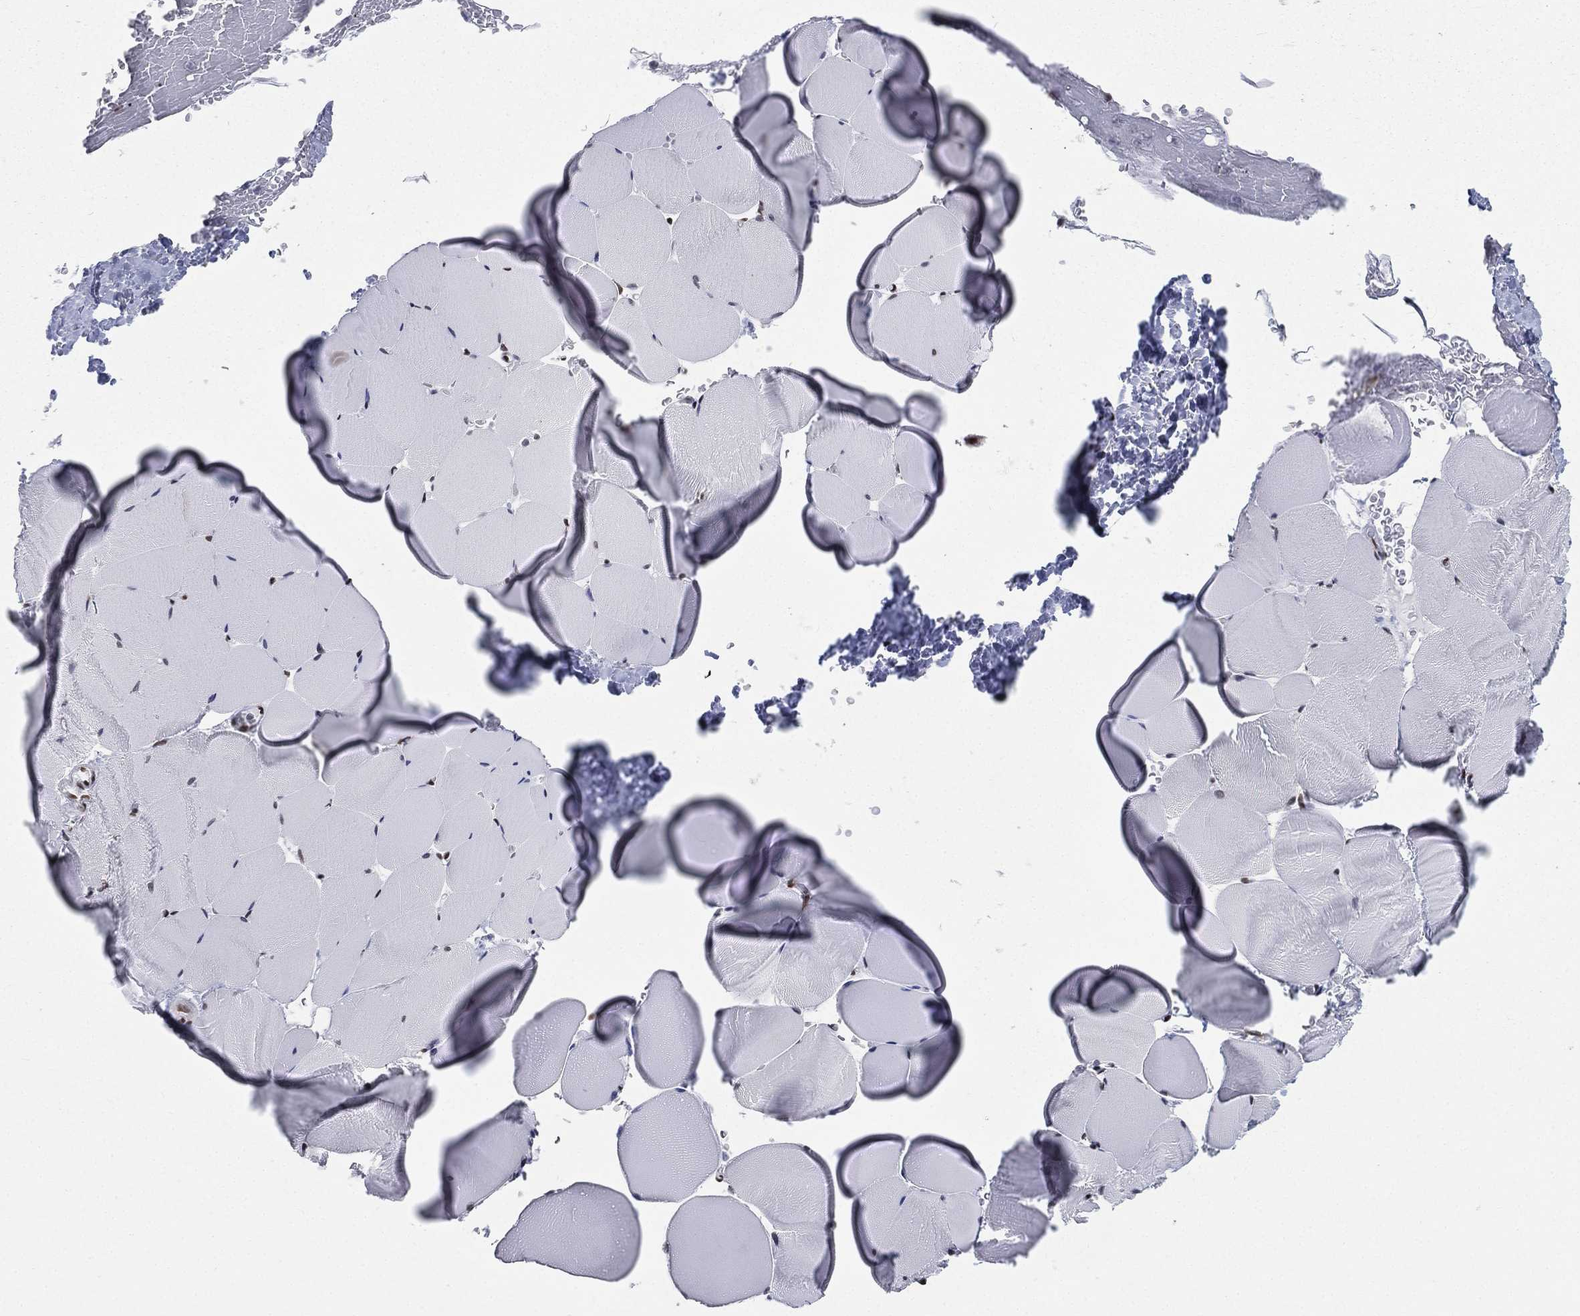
{"staining": {"intensity": "moderate", "quantity": "<25%", "location": "nuclear"}, "tissue": "skeletal muscle", "cell_type": "Myocytes", "image_type": "normal", "snomed": [{"axis": "morphology", "description": "Normal tissue, NOS"}, {"axis": "topography", "description": "Skeletal muscle"}], "caption": "Immunohistochemistry (IHC) image of benign skeletal muscle: skeletal muscle stained using IHC shows low levels of moderate protein expression localized specifically in the nuclear of myocytes, appearing as a nuclear brown color.", "gene": "FUBP3", "patient": {"sex": "female", "age": 37}}